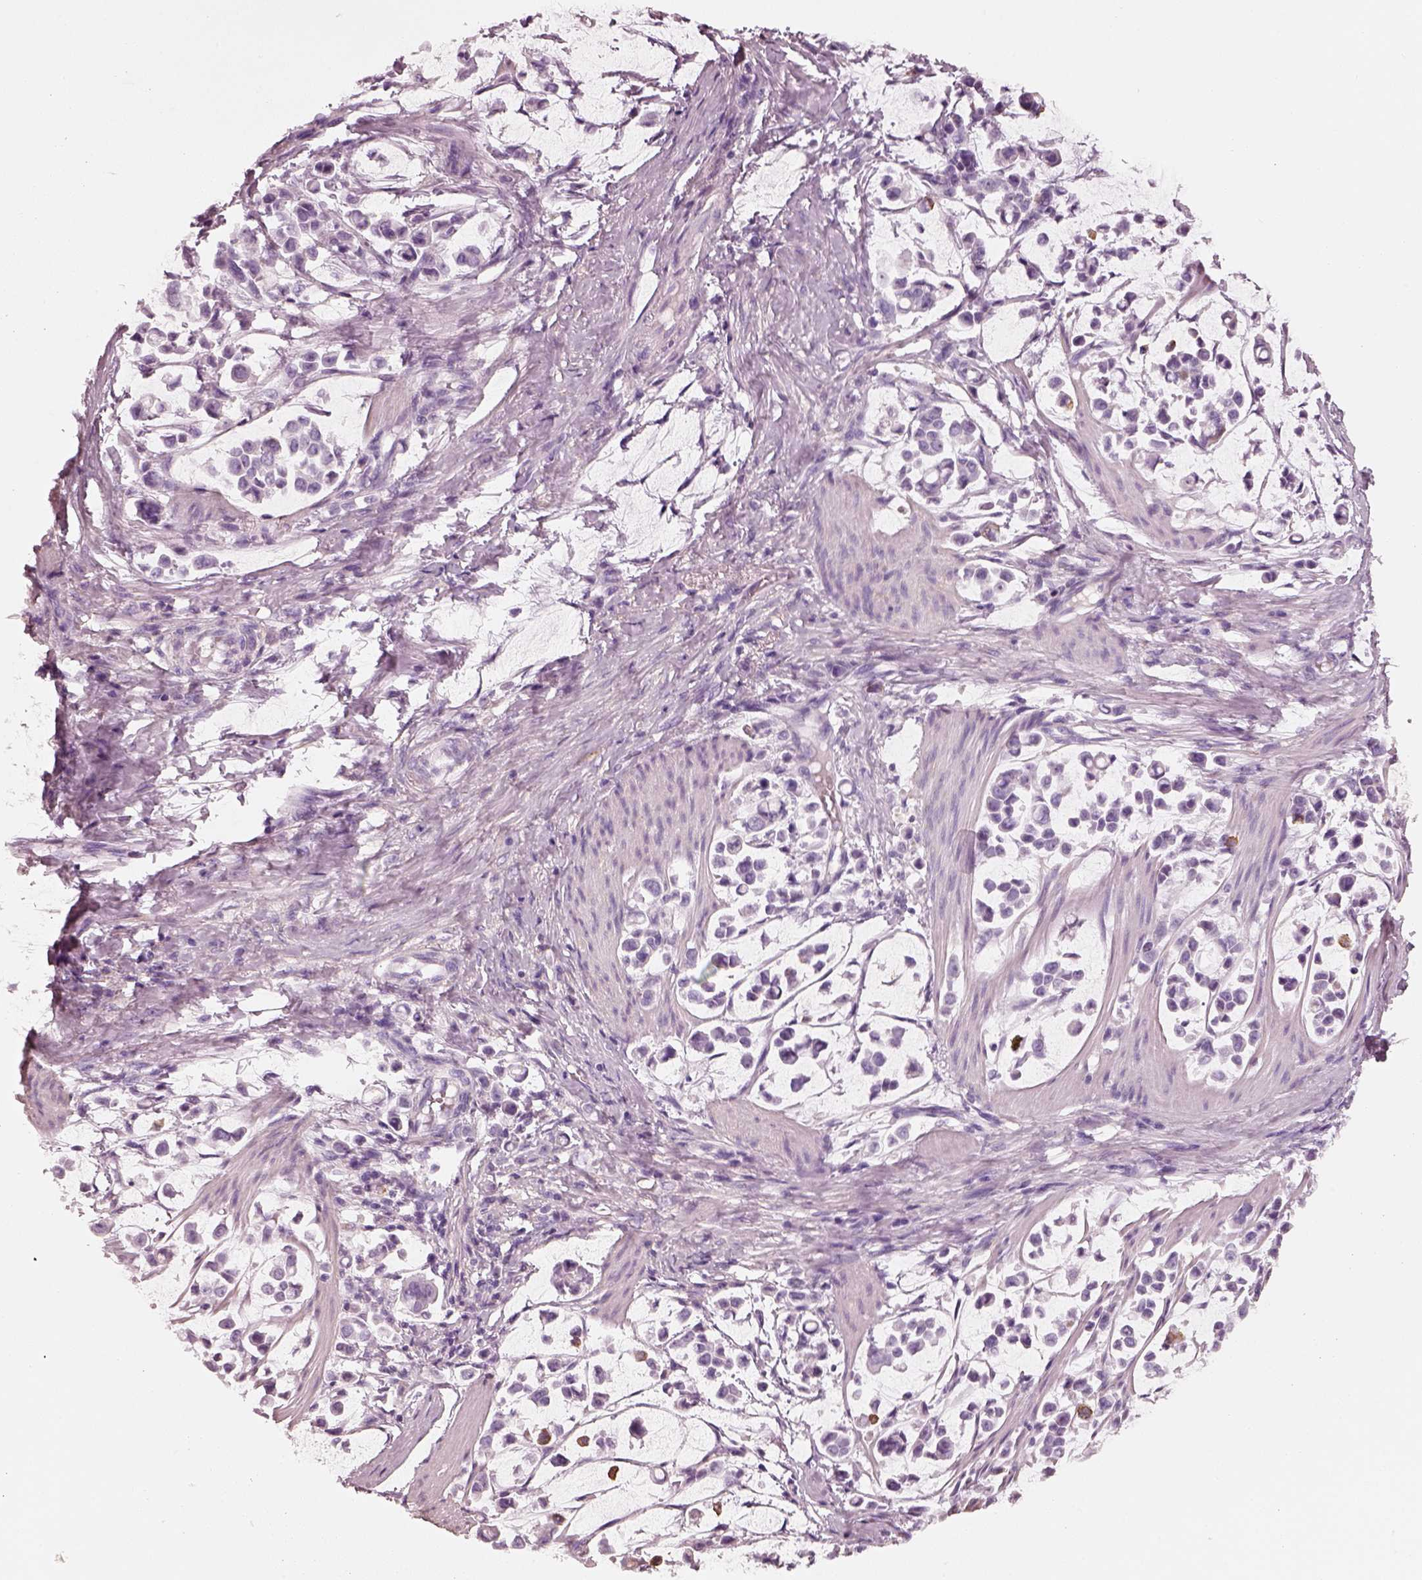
{"staining": {"intensity": "negative", "quantity": "none", "location": "none"}, "tissue": "stomach cancer", "cell_type": "Tumor cells", "image_type": "cancer", "snomed": [{"axis": "morphology", "description": "Adenocarcinoma, NOS"}, {"axis": "topography", "description": "Stomach"}], "caption": "This is a image of immunohistochemistry staining of stomach cancer (adenocarcinoma), which shows no staining in tumor cells.", "gene": "RS1", "patient": {"sex": "male", "age": 82}}